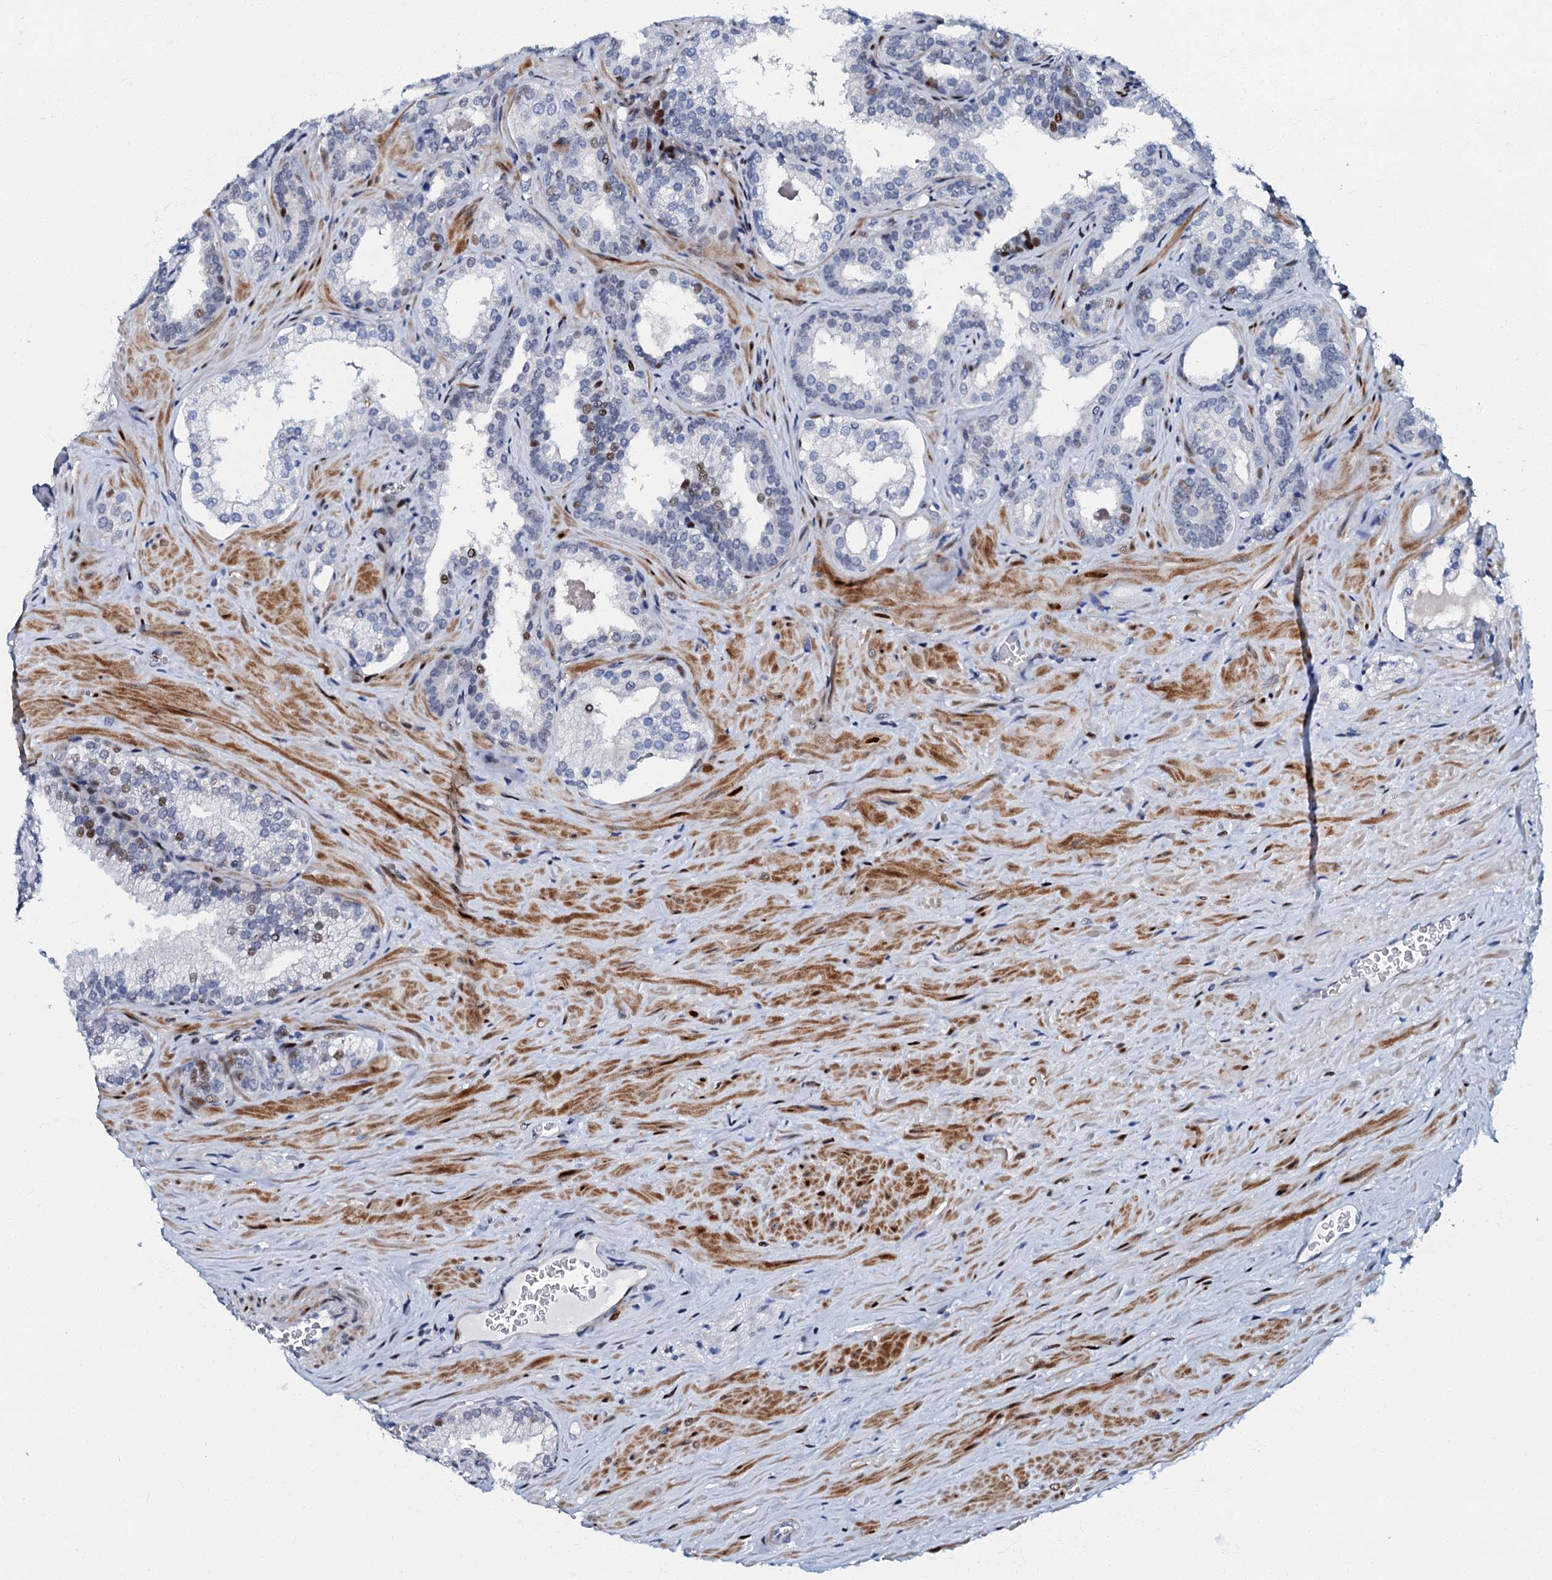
{"staining": {"intensity": "moderate", "quantity": "<25%", "location": "nuclear"}, "tissue": "prostate cancer", "cell_type": "Tumor cells", "image_type": "cancer", "snomed": [{"axis": "morphology", "description": "Adenocarcinoma, High grade"}, {"axis": "topography", "description": "Prostate"}], "caption": "Immunohistochemistry (IHC) of human prostate cancer (adenocarcinoma (high-grade)) demonstrates low levels of moderate nuclear positivity in about <25% of tumor cells.", "gene": "MFSD5", "patient": {"sex": "male", "age": 64}}